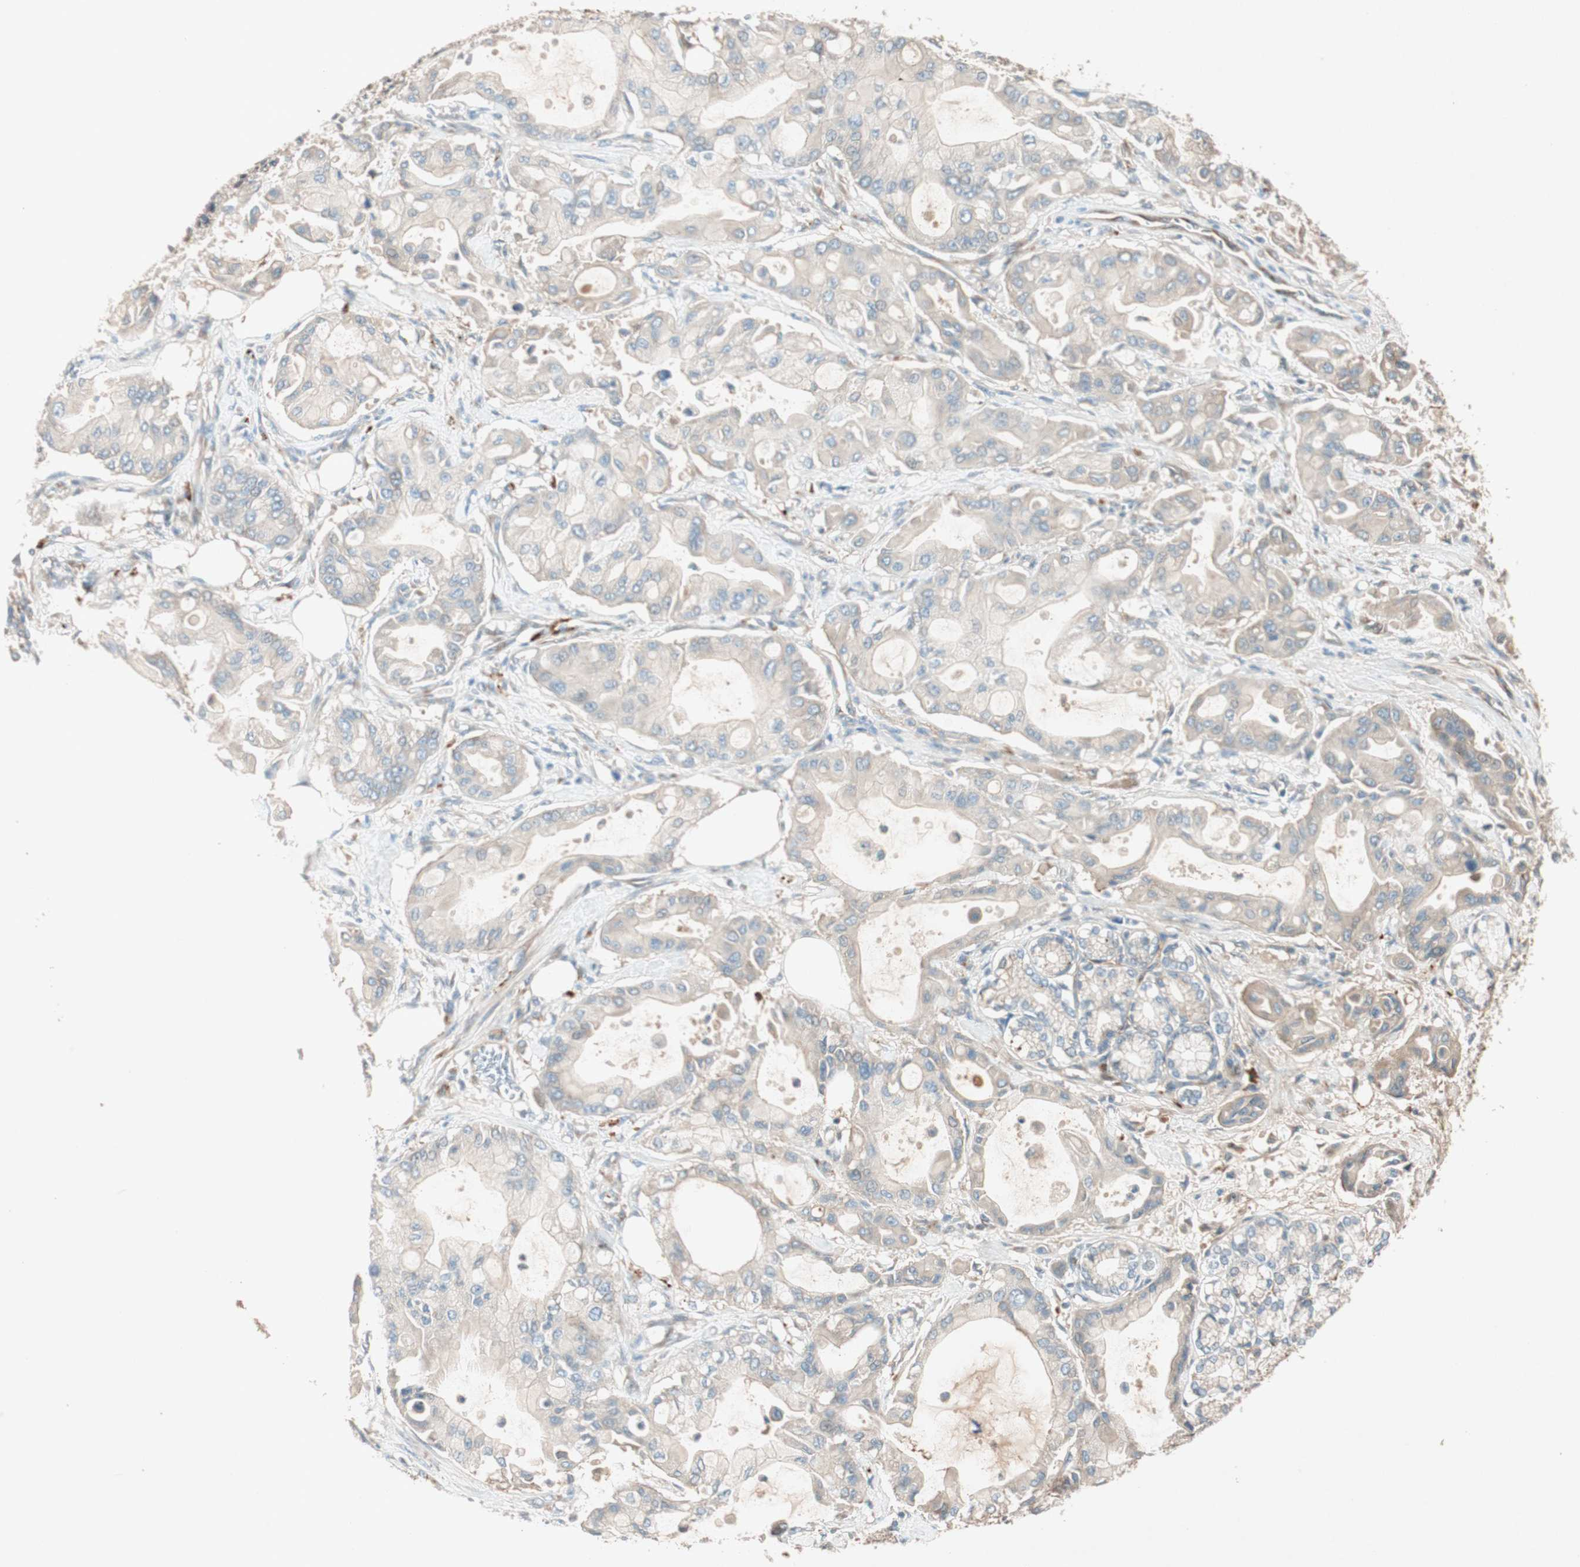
{"staining": {"intensity": "weak", "quantity": "25%-75%", "location": "cytoplasmic/membranous"}, "tissue": "pancreatic cancer", "cell_type": "Tumor cells", "image_type": "cancer", "snomed": [{"axis": "morphology", "description": "Adenocarcinoma, NOS"}, {"axis": "morphology", "description": "Adenocarcinoma, metastatic, NOS"}, {"axis": "topography", "description": "Lymph node"}, {"axis": "topography", "description": "Pancreas"}, {"axis": "topography", "description": "Duodenum"}], "caption": "This image displays metastatic adenocarcinoma (pancreatic) stained with immunohistochemistry (IHC) to label a protein in brown. The cytoplasmic/membranous of tumor cells show weak positivity for the protein. Nuclei are counter-stained blue.", "gene": "EPHA6", "patient": {"sex": "female", "age": 64}}